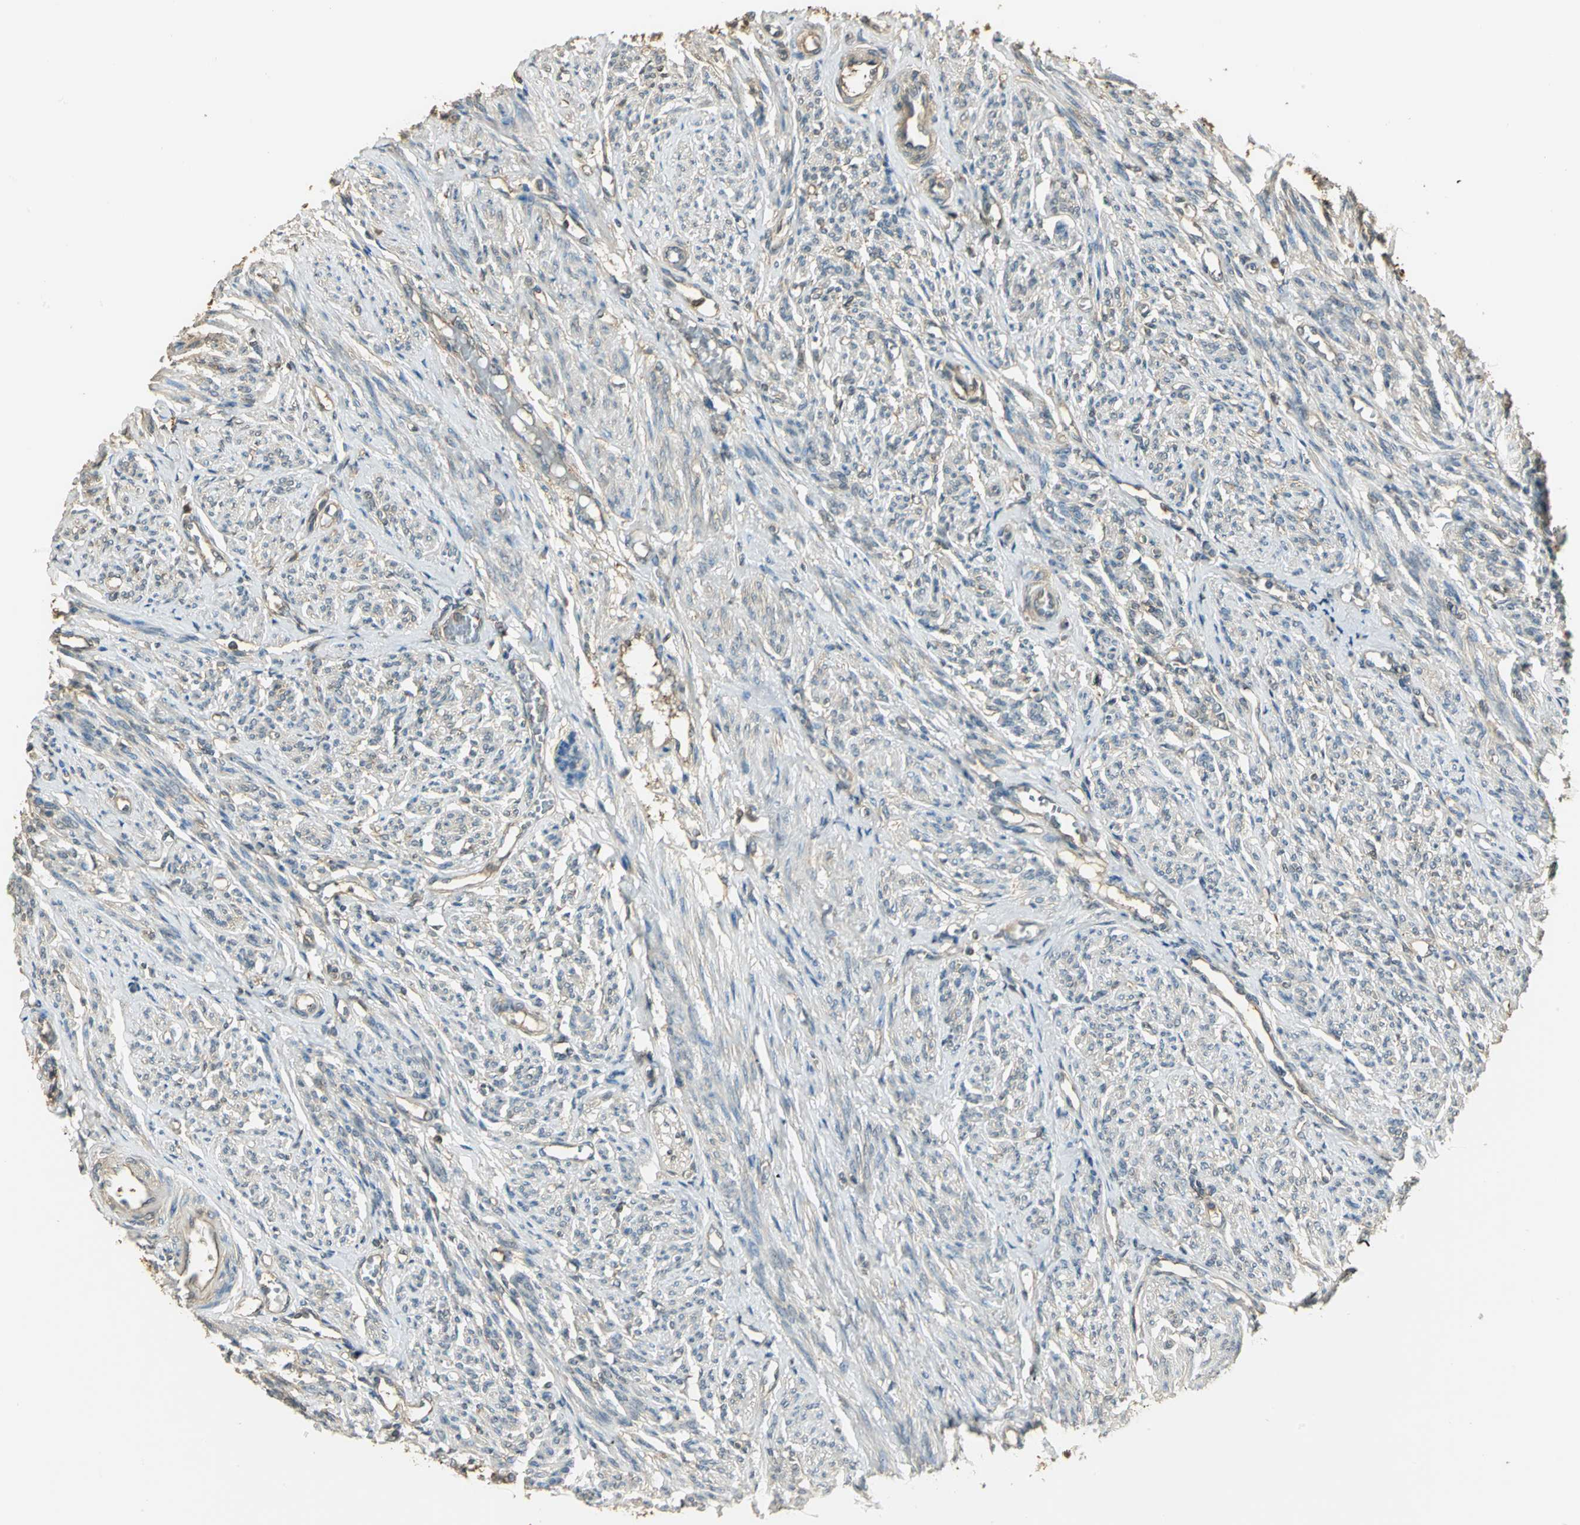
{"staining": {"intensity": "weak", "quantity": ">75%", "location": "cytoplasmic/membranous"}, "tissue": "smooth muscle", "cell_type": "Smooth muscle cells", "image_type": "normal", "snomed": [{"axis": "morphology", "description": "Normal tissue, NOS"}, {"axis": "topography", "description": "Smooth muscle"}], "caption": "Smooth muscle was stained to show a protein in brown. There is low levels of weak cytoplasmic/membranous positivity in approximately >75% of smooth muscle cells. The staining was performed using DAB, with brown indicating positive protein expression. Nuclei are stained blue with hematoxylin.", "gene": "PARK7", "patient": {"sex": "female", "age": 65}}